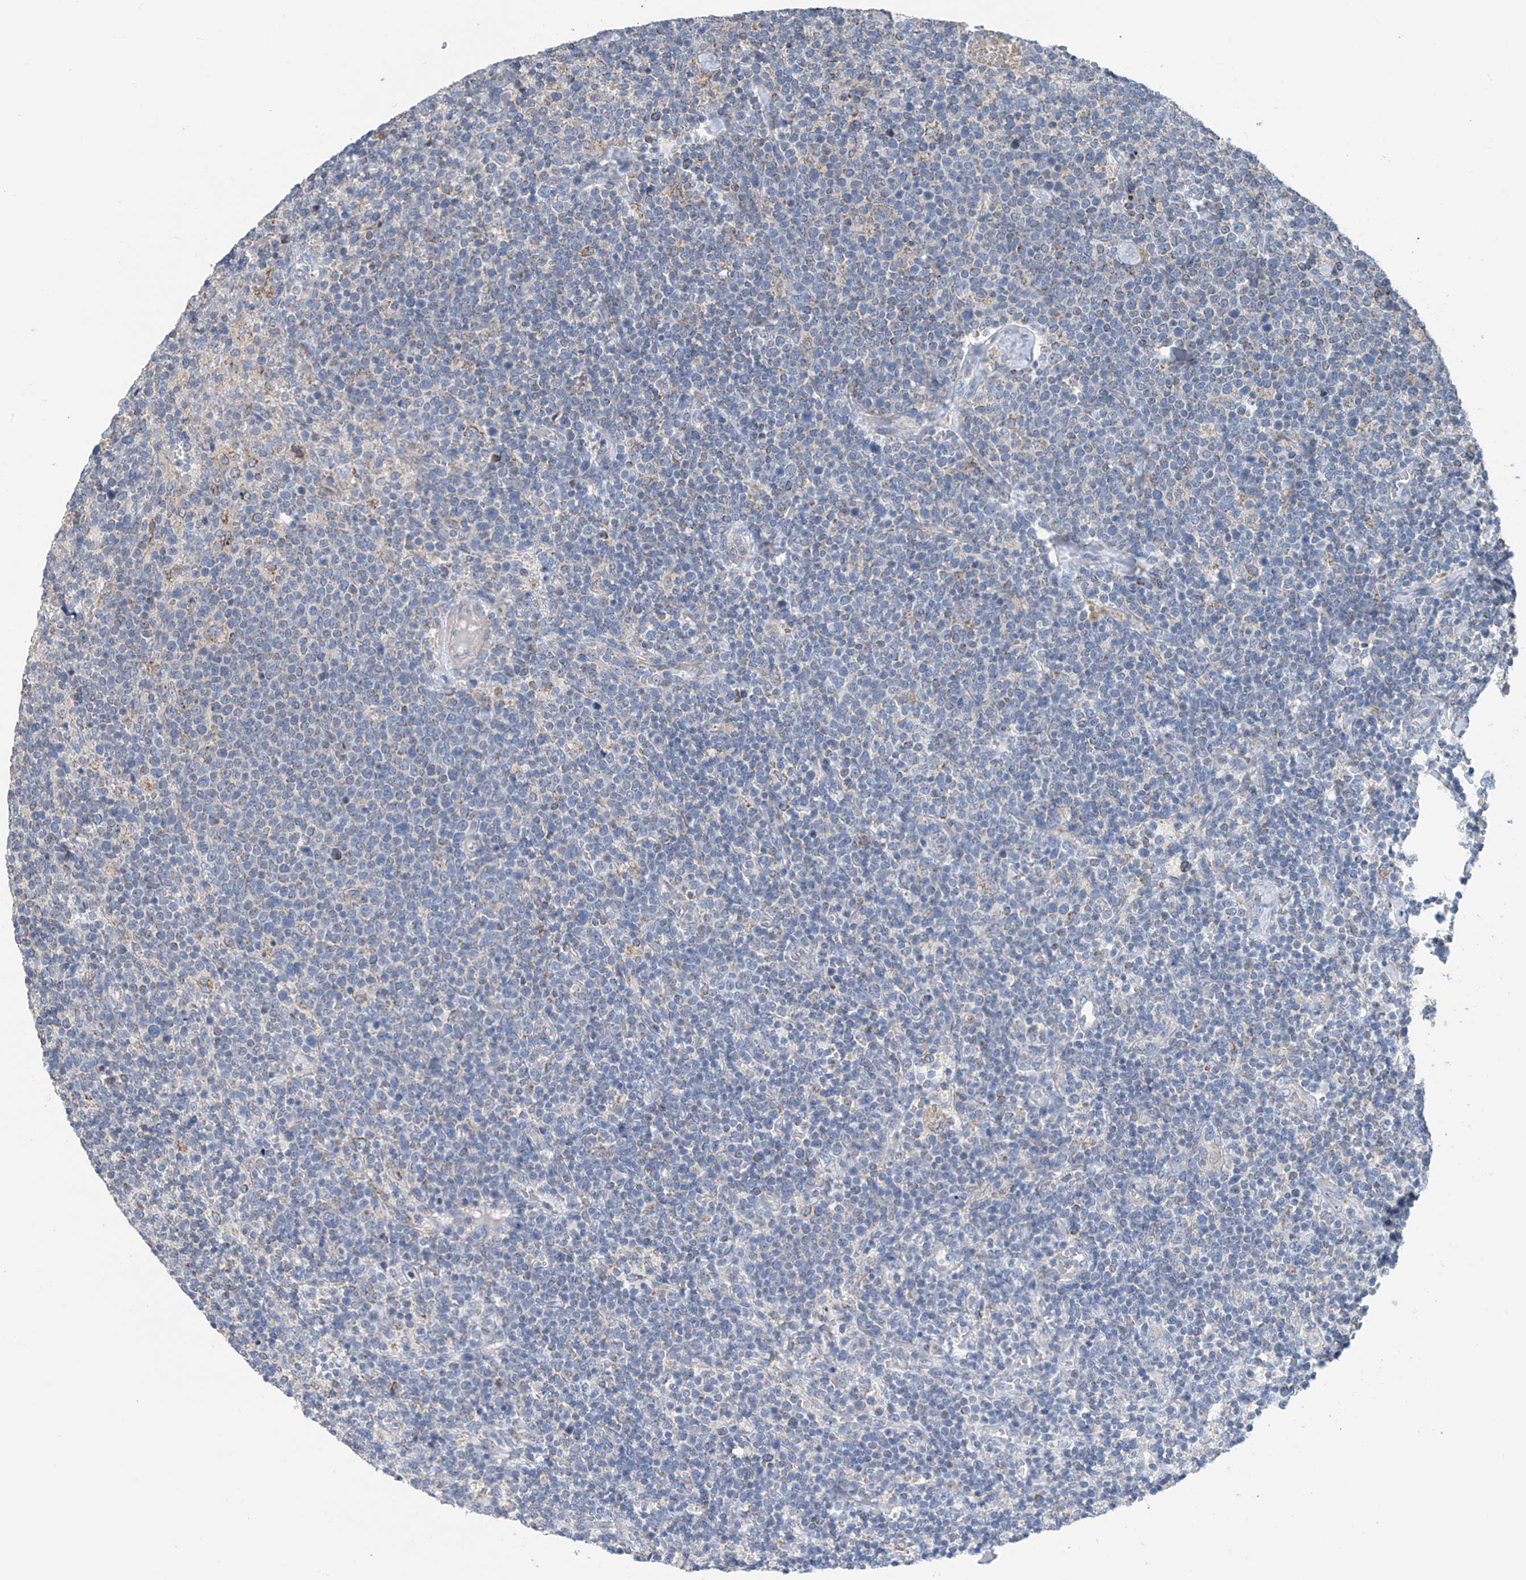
{"staining": {"intensity": "negative", "quantity": "none", "location": "none"}, "tissue": "lymphoma", "cell_type": "Tumor cells", "image_type": "cancer", "snomed": [{"axis": "morphology", "description": "Malignant lymphoma, non-Hodgkin's type, High grade"}, {"axis": "topography", "description": "Lymph node"}], "caption": "High power microscopy image of an immunohistochemistry (IHC) histopathology image of high-grade malignant lymphoma, non-Hodgkin's type, revealing no significant staining in tumor cells.", "gene": "SYN3", "patient": {"sex": "male", "age": 61}}